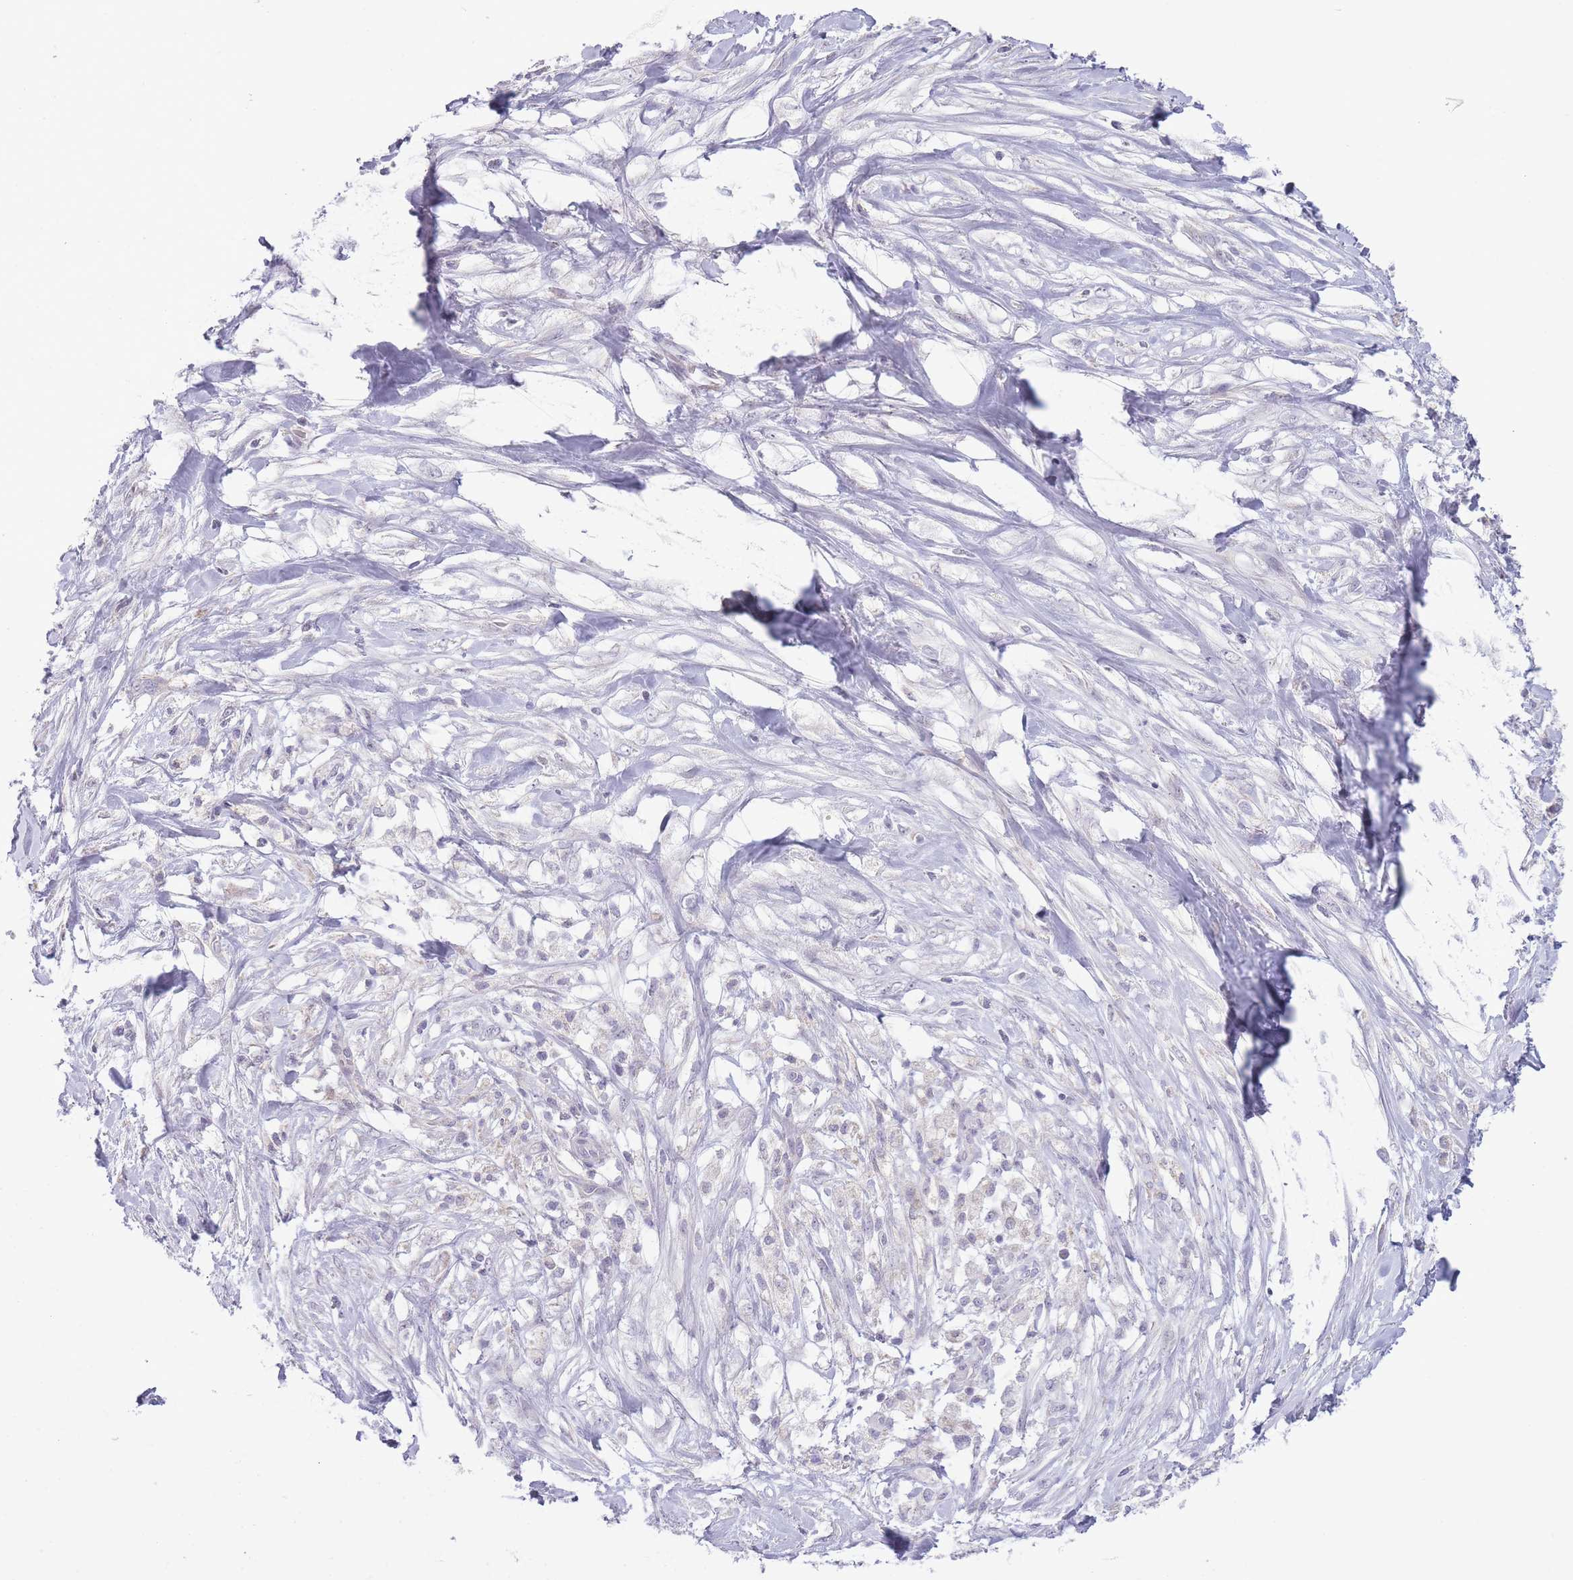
{"staining": {"intensity": "negative", "quantity": "none", "location": "none"}, "tissue": "pancreatic cancer", "cell_type": "Tumor cells", "image_type": "cancer", "snomed": [{"axis": "morphology", "description": "Adenocarcinoma, NOS"}, {"axis": "topography", "description": "Pancreas"}], "caption": "This is a histopathology image of immunohistochemistry staining of pancreatic cancer (adenocarcinoma), which shows no staining in tumor cells.", "gene": "ZBTB24", "patient": {"sex": "female", "age": 72}}